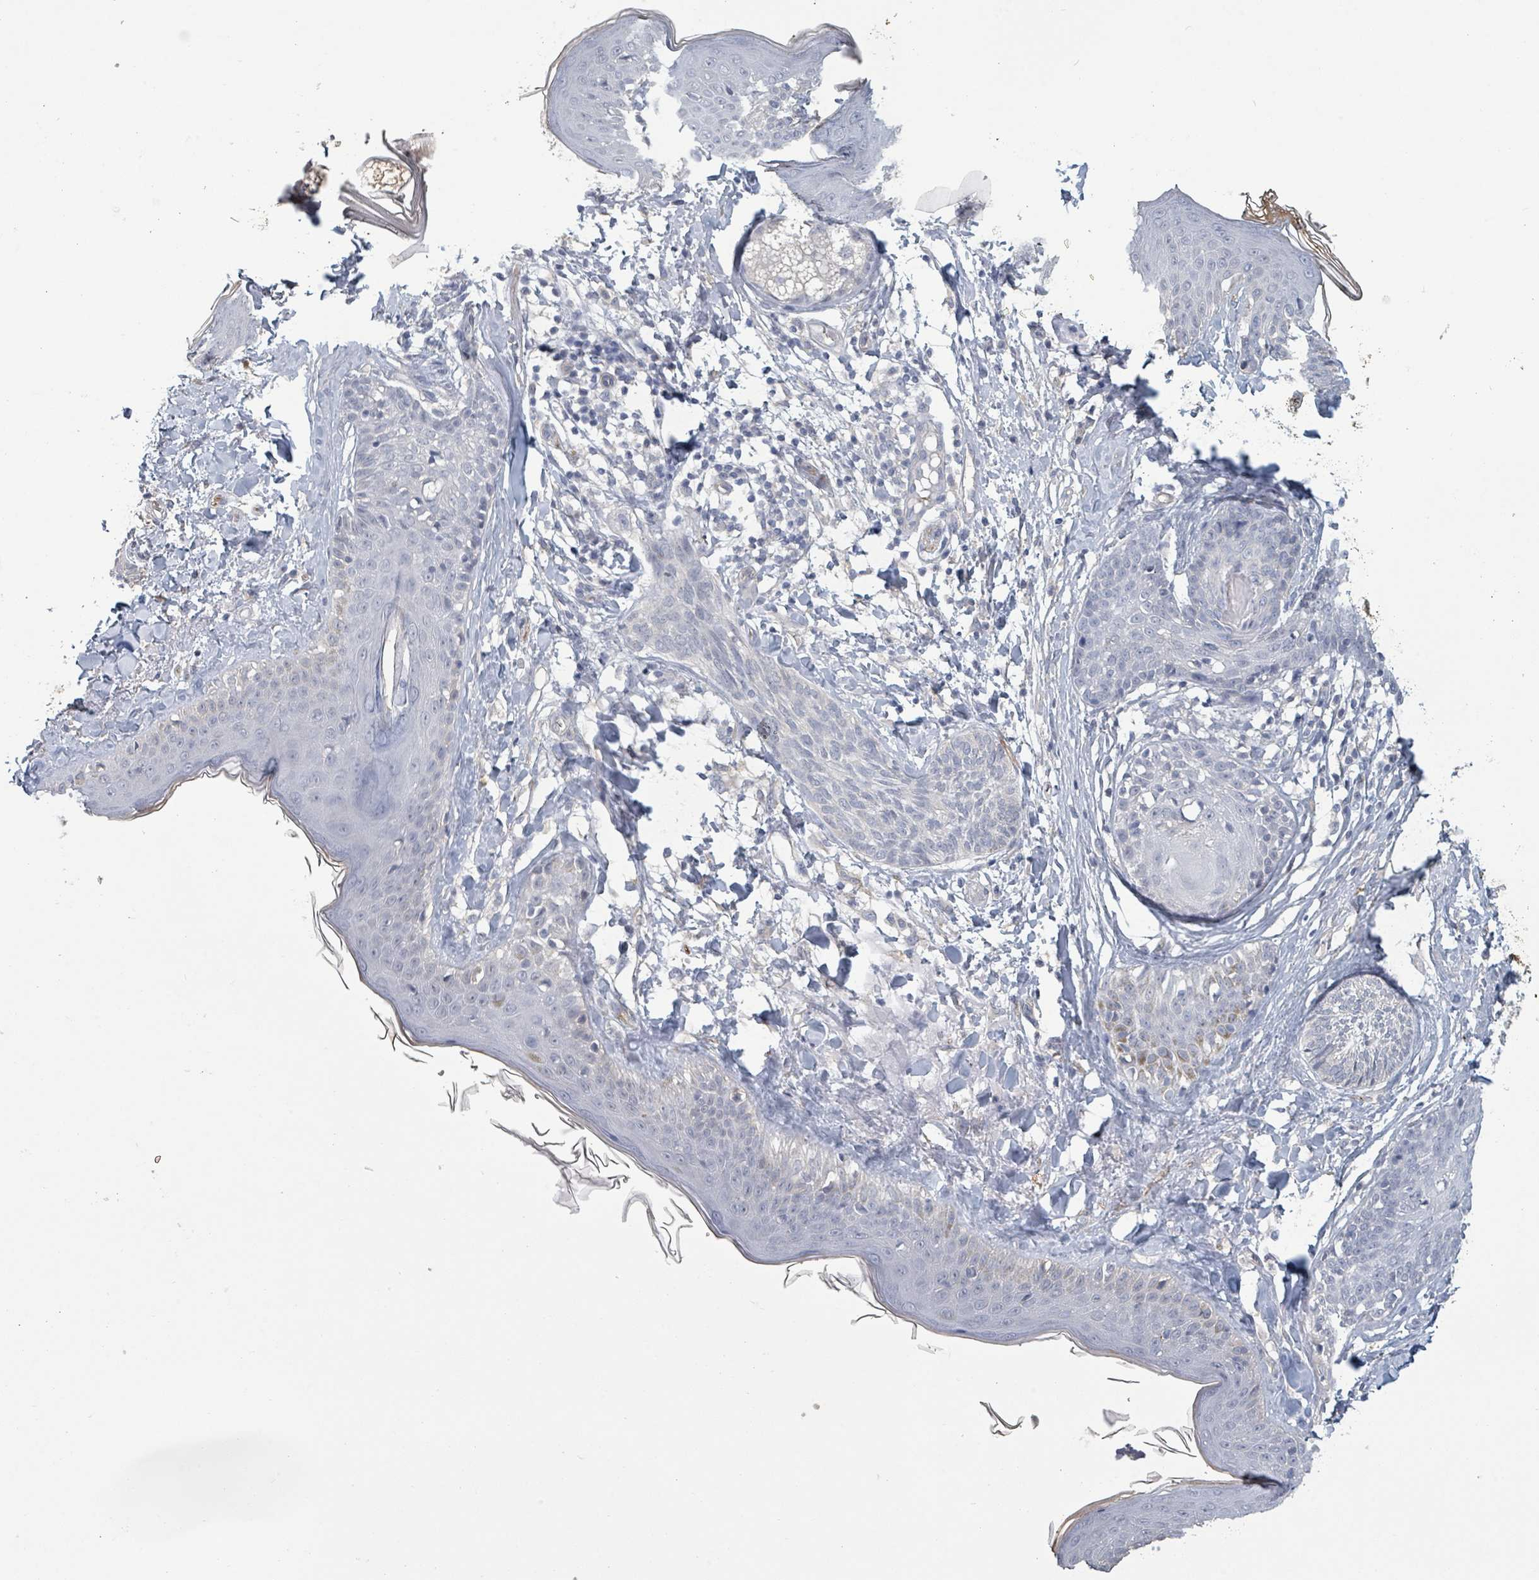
{"staining": {"intensity": "negative", "quantity": "none", "location": "none"}, "tissue": "skin cancer", "cell_type": "Tumor cells", "image_type": "cancer", "snomed": [{"axis": "morphology", "description": "Basal cell carcinoma"}, {"axis": "topography", "description": "Skin"}], "caption": "IHC photomicrograph of skin basal cell carcinoma stained for a protein (brown), which reveals no positivity in tumor cells.", "gene": "PLAUR", "patient": {"sex": "male", "age": 73}}